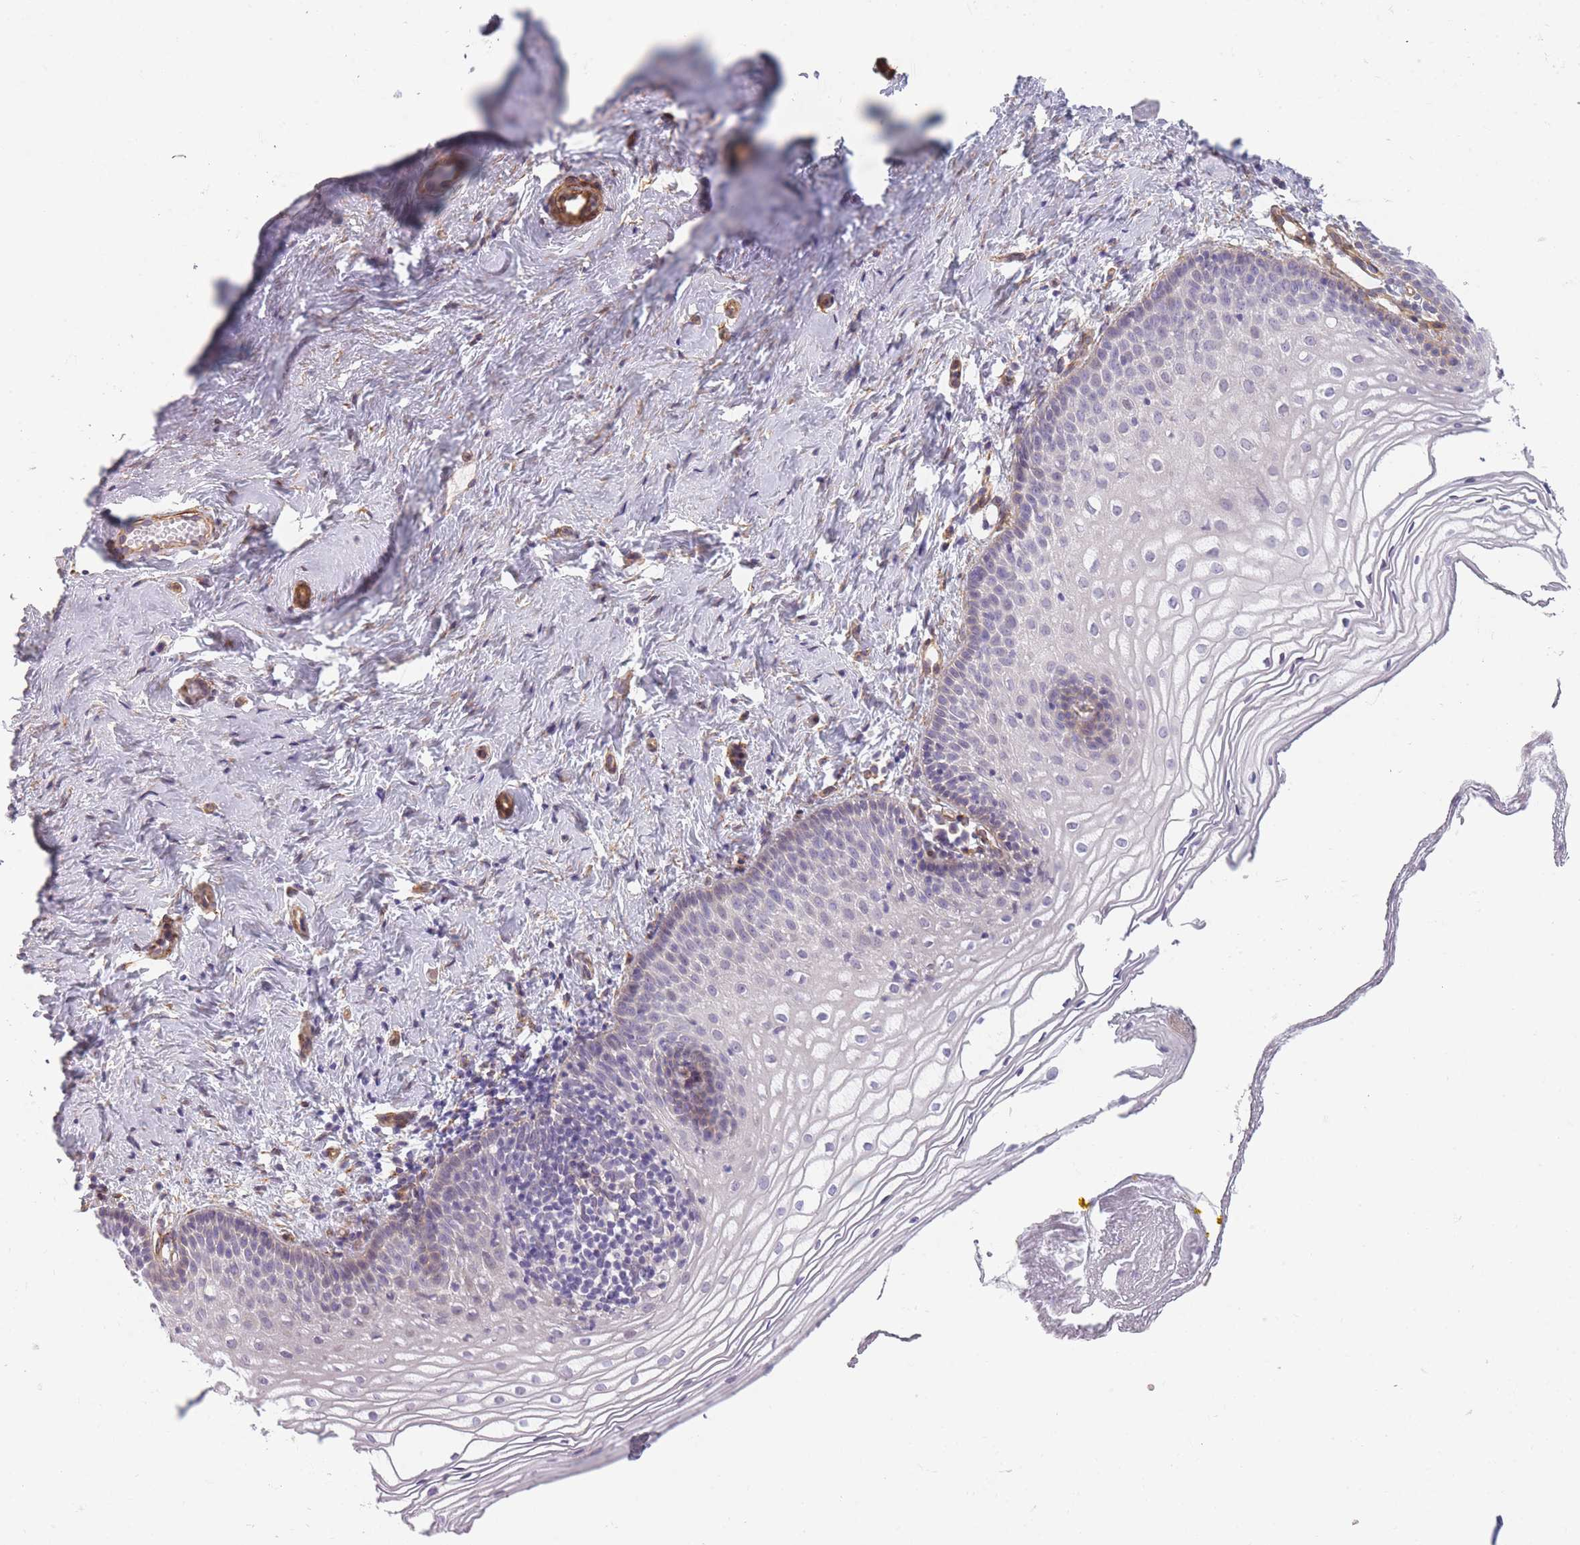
{"staining": {"intensity": "moderate", "quantity": "<25%", "location": "cytoplasmic/membranous"}, "tissue": "vagina", "cell_type": "Squamous epithelial cells", "image_type": "normal", "snomed": [{"axis": "morphology", "description": "Normal tissue, NOS"}, {"axis": "topography", "description": "Vagina"}], "caption": "High-magnification brightfield microscopy of normal vagina stained with DAB (brown) and counterstained with hematoxylin (blue). squamous epithelial cells exhibit moderate cytoplasmic/membranous expression is identified in about<25% of cells. Nuclei are stained in blue.", "gene": "OR6B2", "patient": {"sex": "female", "age": 56}}